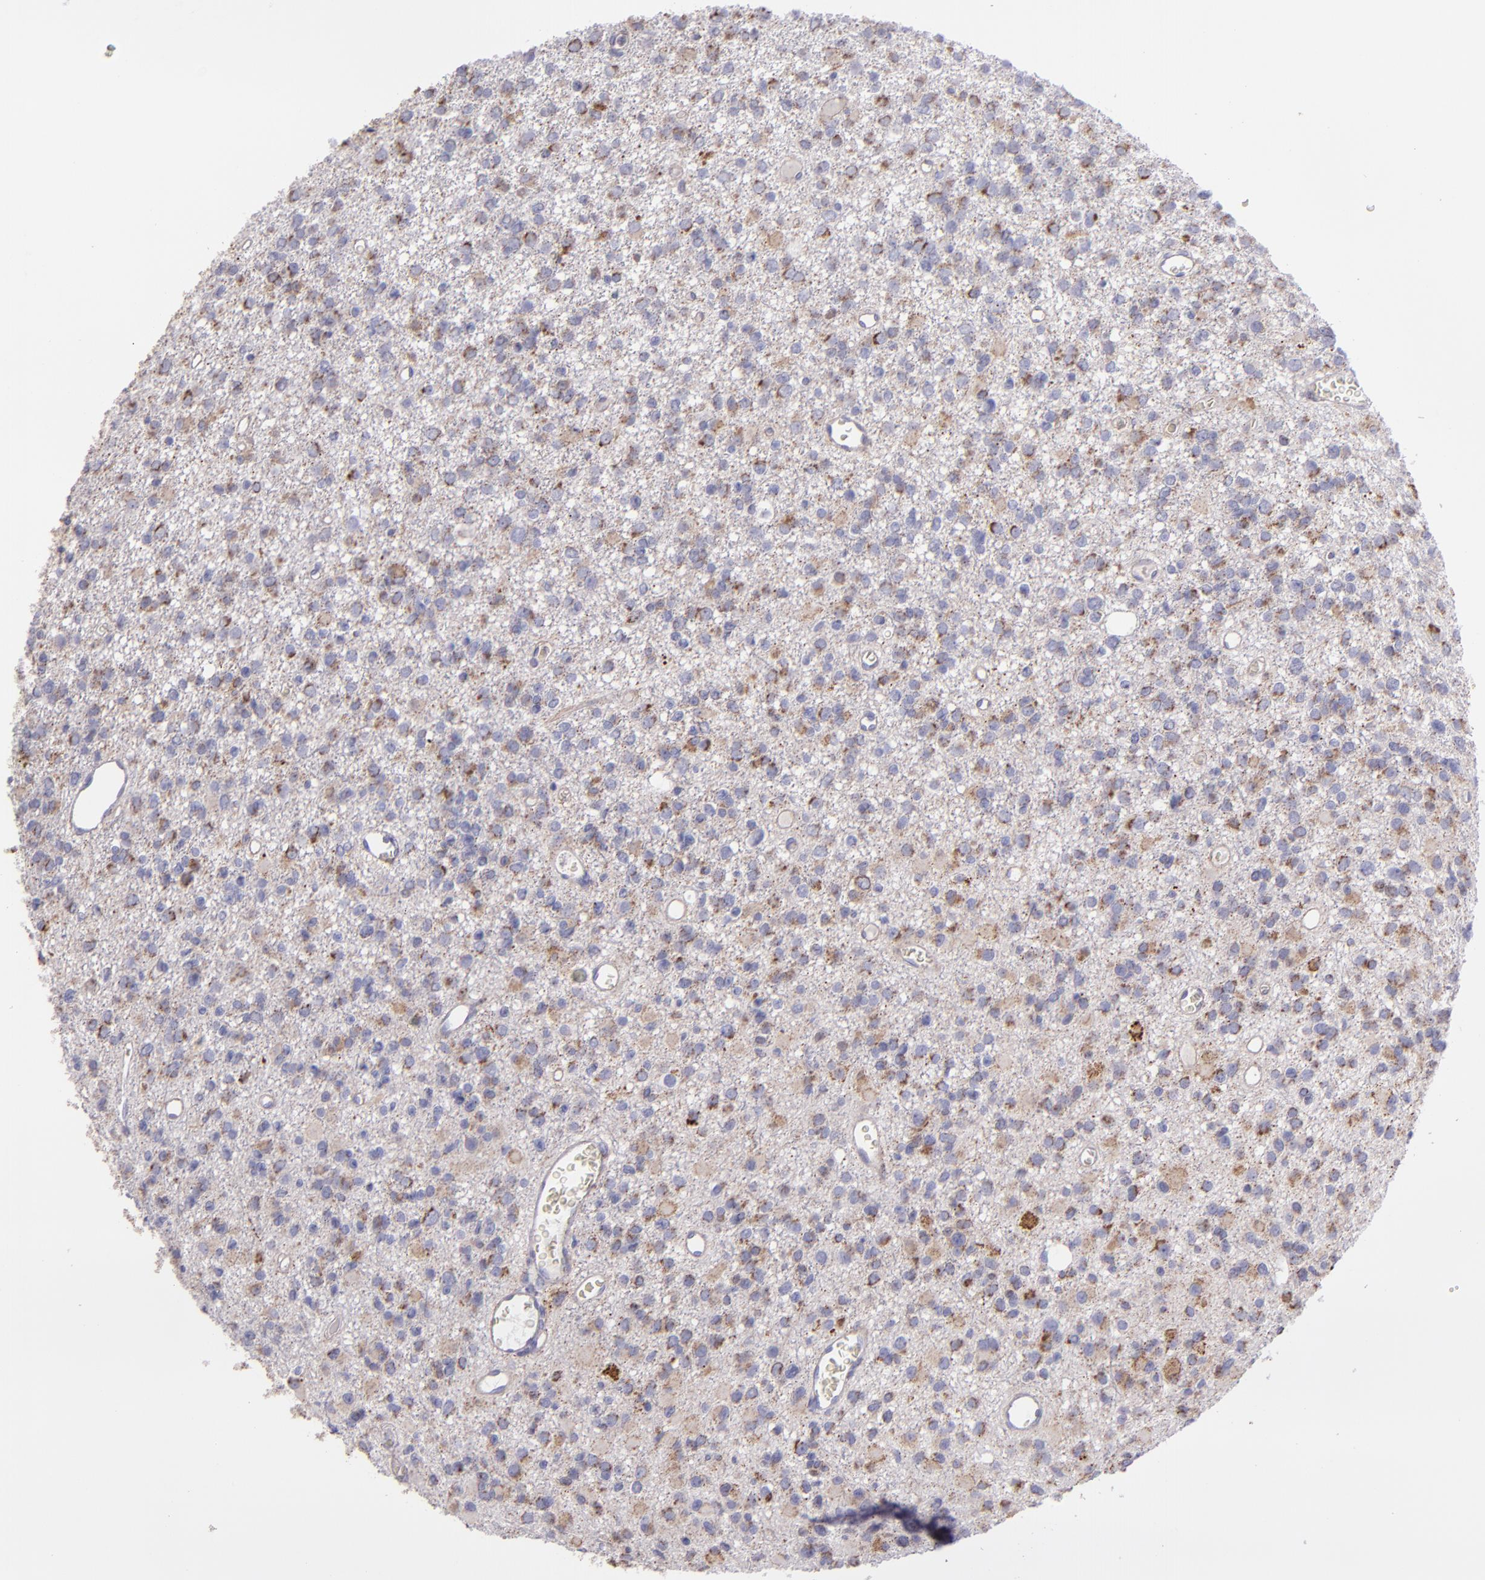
{"staining": {"intensity": "moderate", "quantity": "25%-75%", "location": "cytoplasmic/membranous"}, "tissue": "glioma", "cell_type": "Tumor cells", "image_type": "cancer", "snomed": [{"axis": "morphology", "description": "Glioma, malignant, Low grade"}, {"axis": "topography", "description": "Brain"}], "caption": "Moderate cytoplasmic/membranous protein staining is identified in about 25%-75% of tumor cells in low-grade glioma (malignant). (Stains: DAB in brown, nuclei in blue, Microscopy: brightfield microscopy at high magnification).", "gene": "HSPD1", "patient": {"sex": "male", "age": 42}}